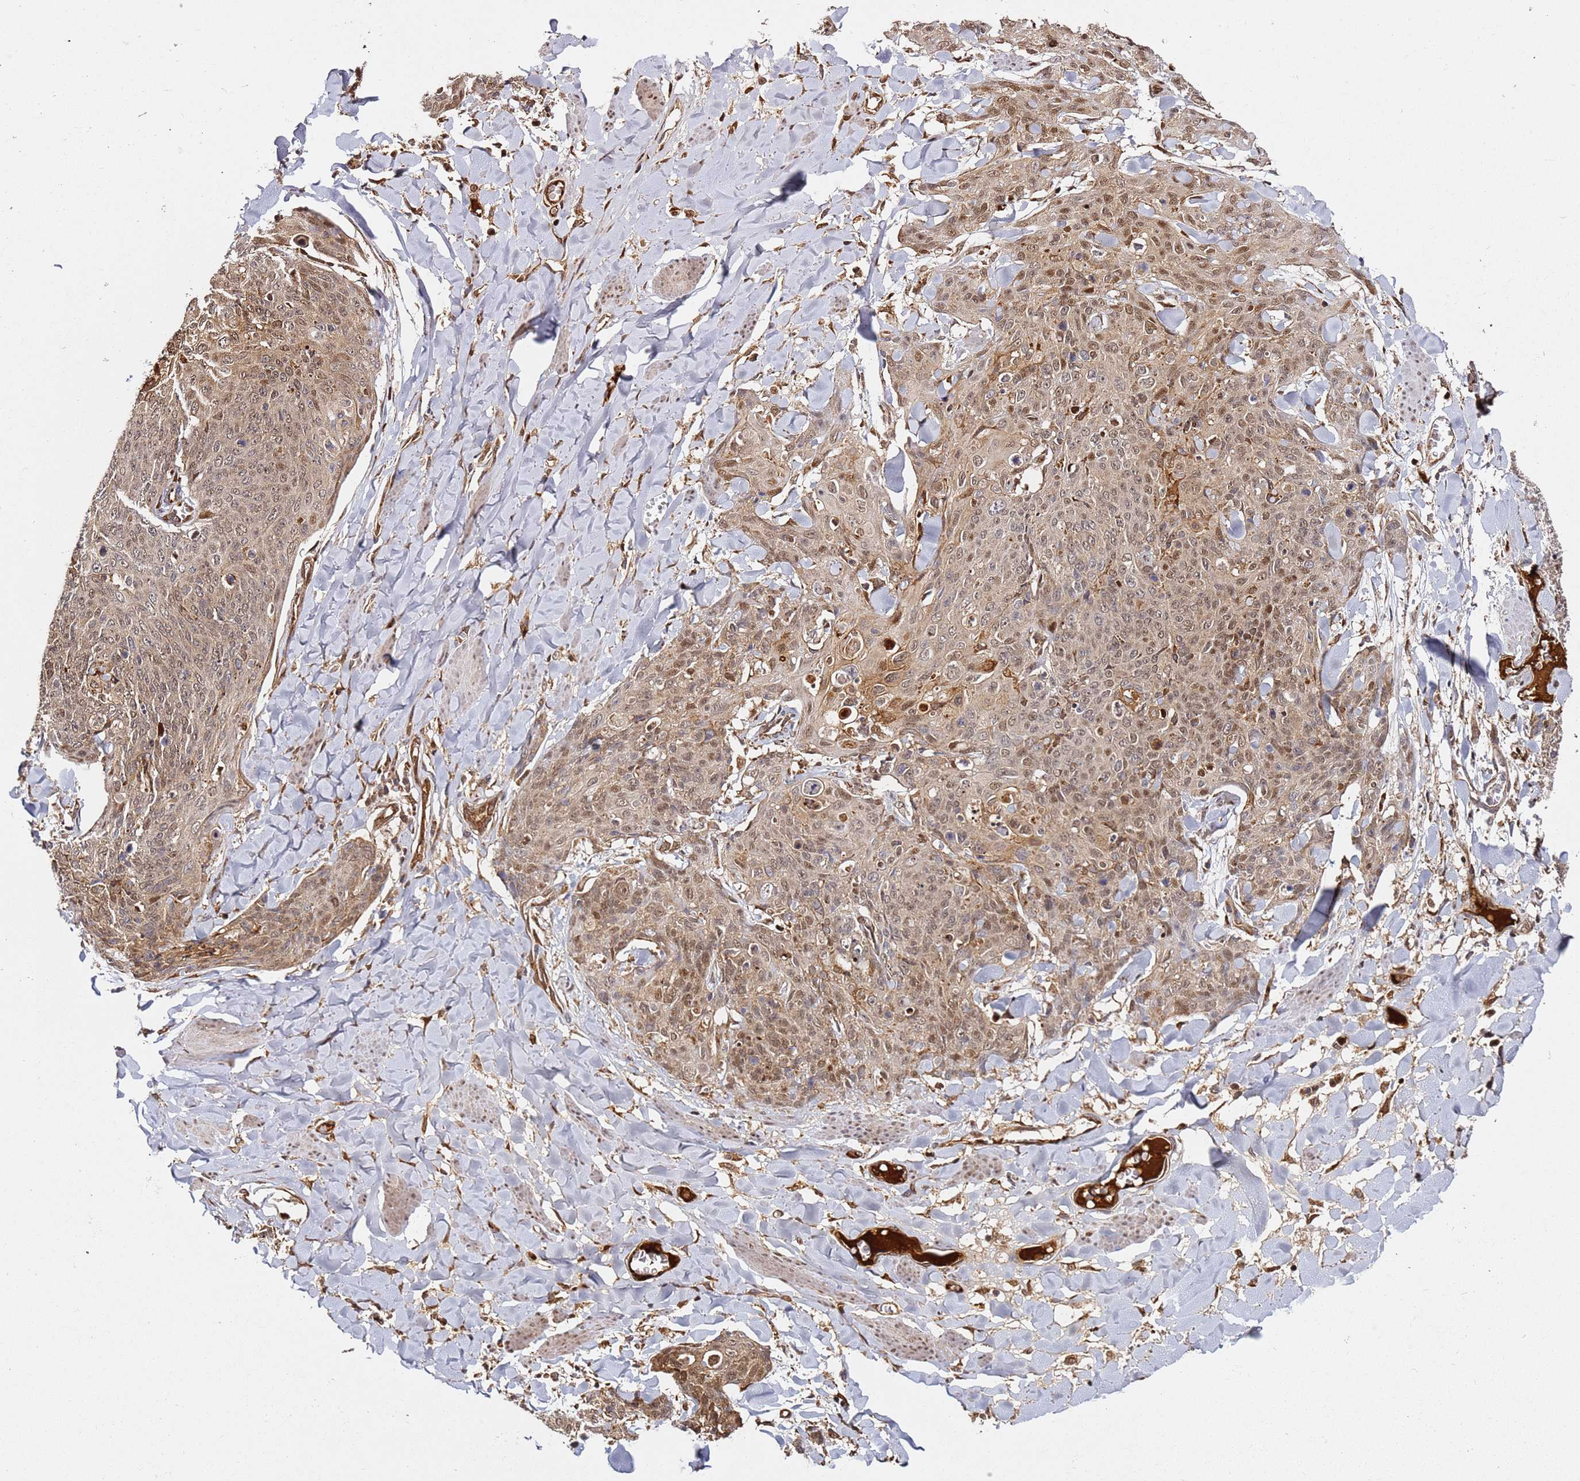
{"staining": {"intensity": "moderate", "quantity": ">75%", "location": "cytoplasmic/membranous,nuclear"}, "tissue": "skin cancer", "cell_type": "Tumor cells", "image_type": "cancer", "snomed": [{"axis": "morphology", "description": "Squamous cell carcinoma, NOS"}, {"axis": "topography", "description": "Skin"}, {"axis": "topography", "description": "Vulva"}], "caption": "An immunohistochemistry (IHC) micrograph of tumor tissue is shown. Protein staining in brown labels moderate cytoplasmic/membranous and nuclear positivity in skin squamous cell carcinoma within tumor cells. The staining is performed using DAB brown chromogen to label protein expression. The nuclei are counter-stained blue using hematoxylin.", "gene": "SMOX", "patient": {"sex": "female", "age": 85}}